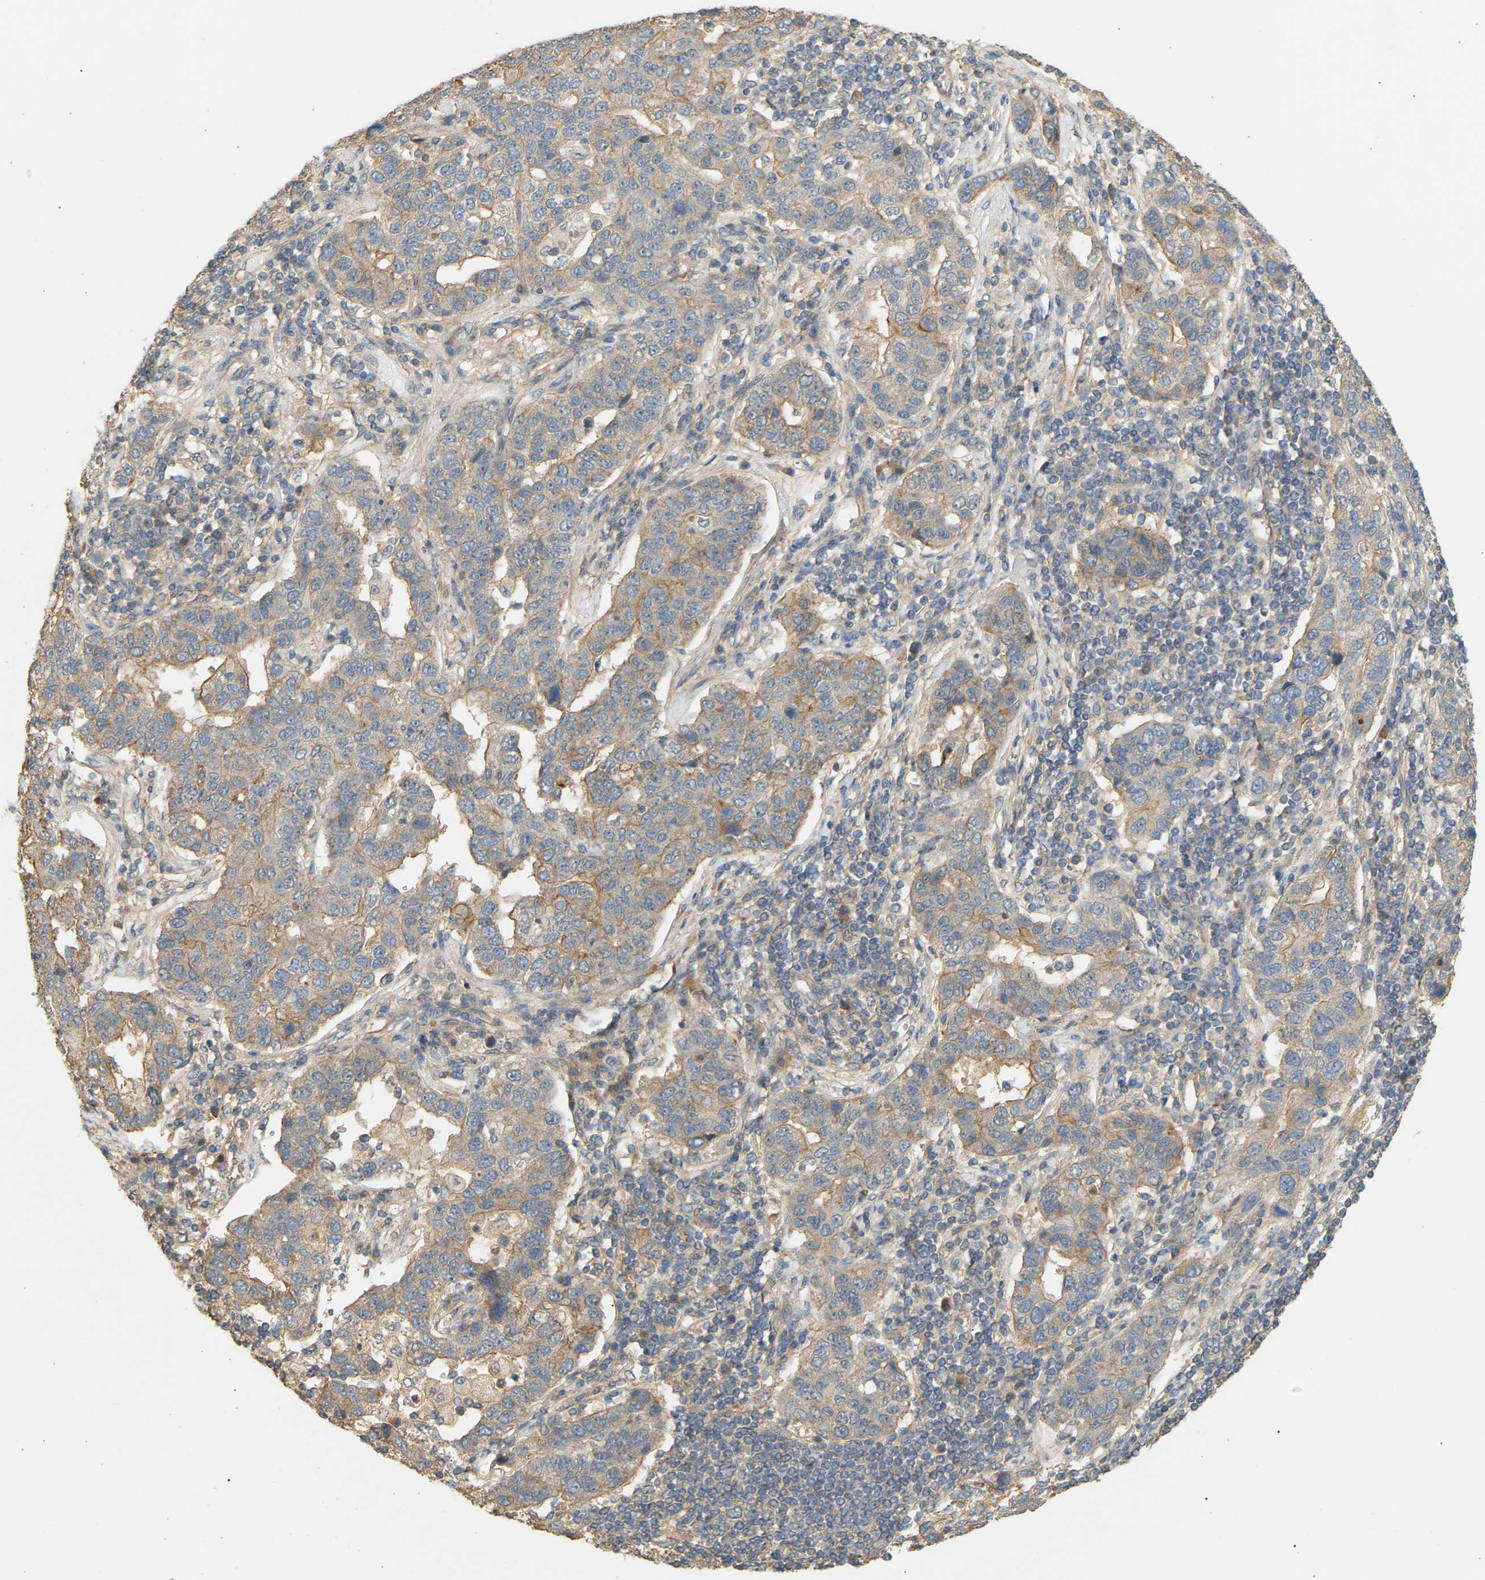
{"staining": {"intensity": "weak", "quantity": "25%-75%", "location": "cytoplasmic/membranous"}, "tissue": "pancreatic cancer", "cell_type": "Tumor cells", "image_type": "cancer", "snomed": [{"axis": "morphology", "description": "Adenocarcinoma, NOS"}, {"axis": "topography", "description": "Pancreas"}], "caption": "Weak cytoplasmic/membranous staining is appreciated in approximately 25%-75% of tumor cells in pancreatic cancer (adenocarcinoma). Using DAB (3,3'-diaminobenzidine) (brown) and hematoxylin (blue) stains, captured at high magnification using brightfield microscopy.", "gene": "RGL1", "patient": {"sex": "female", "age": 61}}